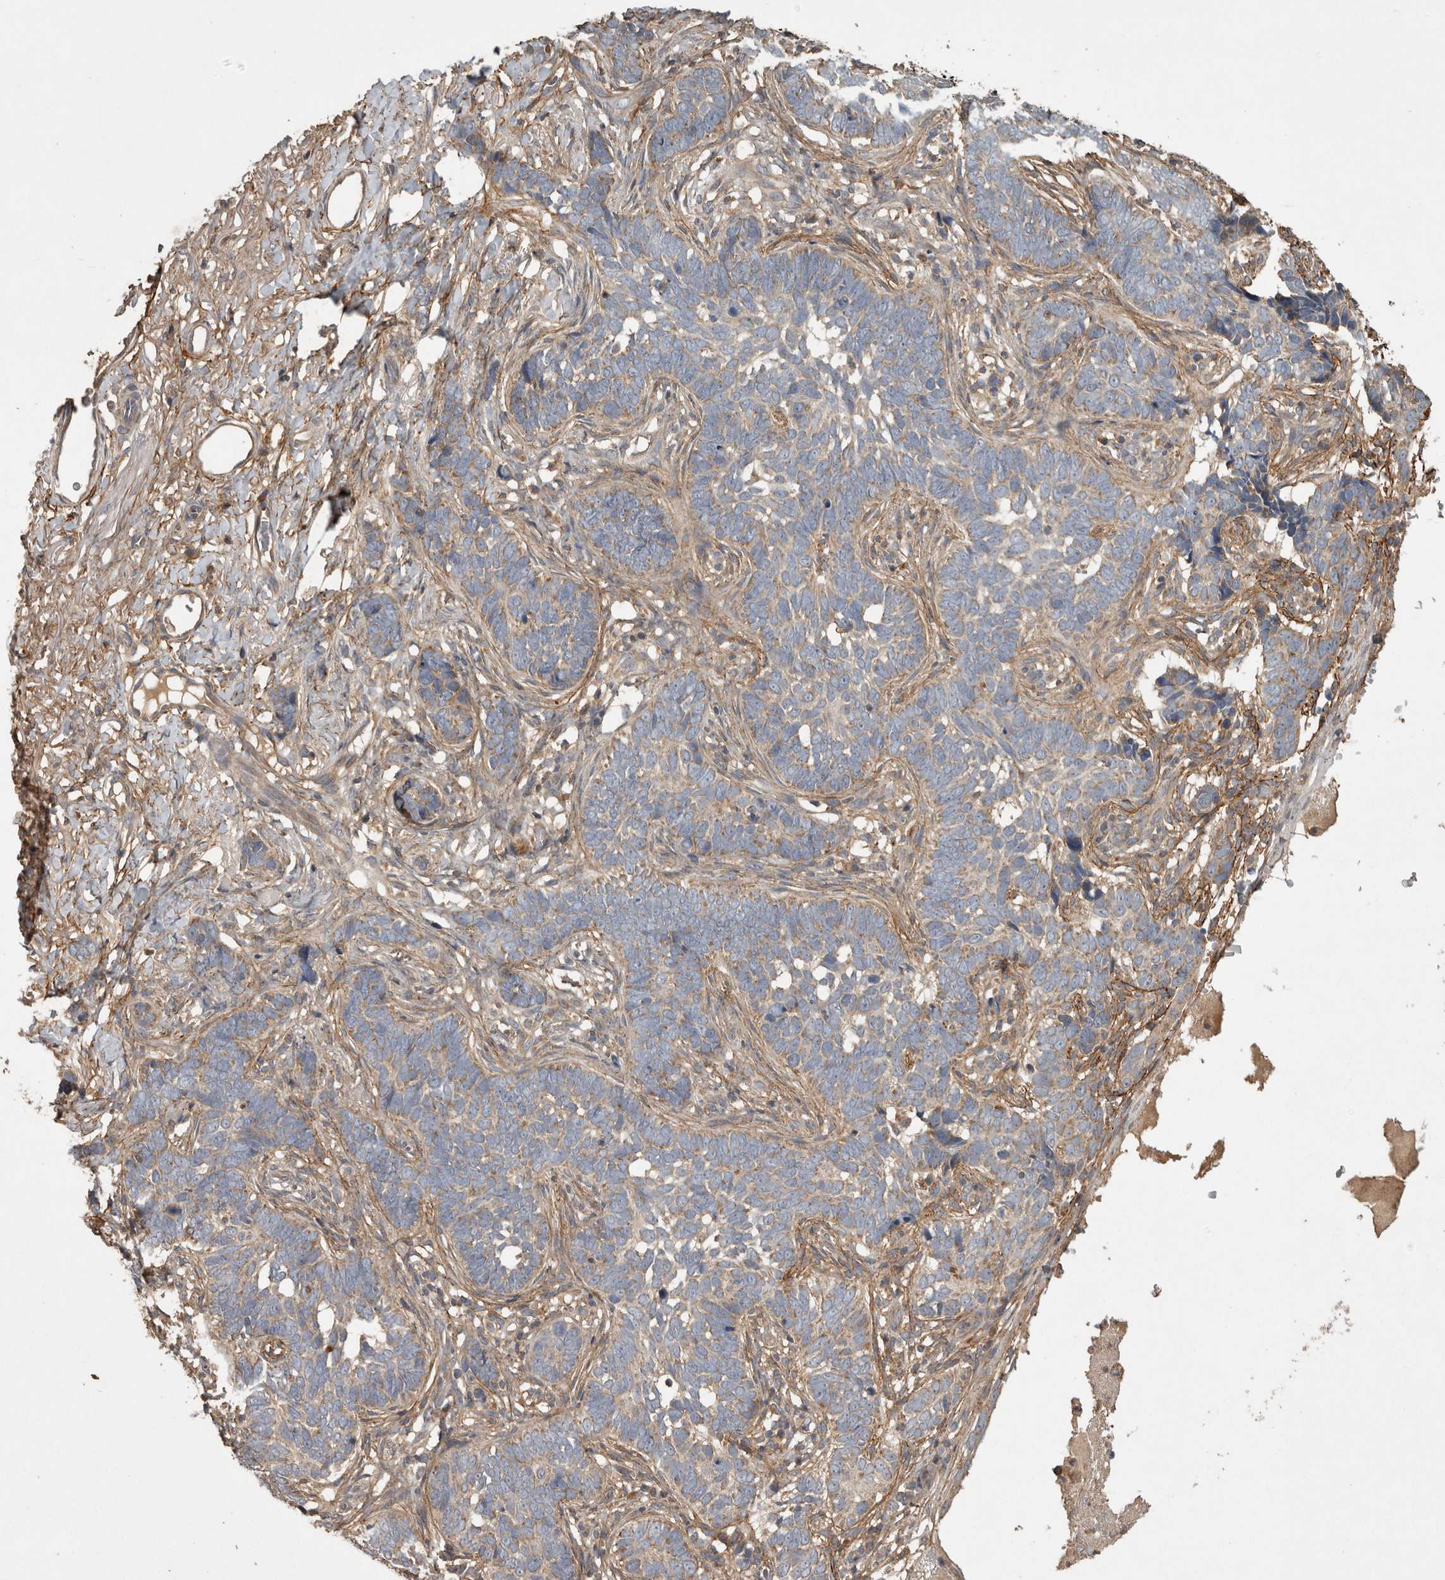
{"staining": {"intensity": "weak", "quantity": "<25%", "location": "cytoplasmic/membranous"}, "tissue": "skin cancer", "cell_type": "Tumor cells", "image_type": "cancer", "snomed": [{"axis": "morphology", "description": "Normal tissue, NOS"}, {"axis": "morphology", "description": "Basal cell carcinoma"}, {"axis": "topography", "description": "Skin"}], "caption": "High power microscopy photomicrograph of an immunohistochemistry (IHC) micrograph of skin cancer (basal cell carcinoma), revealing no significant expression in tumor cells.", "gene": "TRMT61B", "patient": {"sex": "male", "age": 77}}